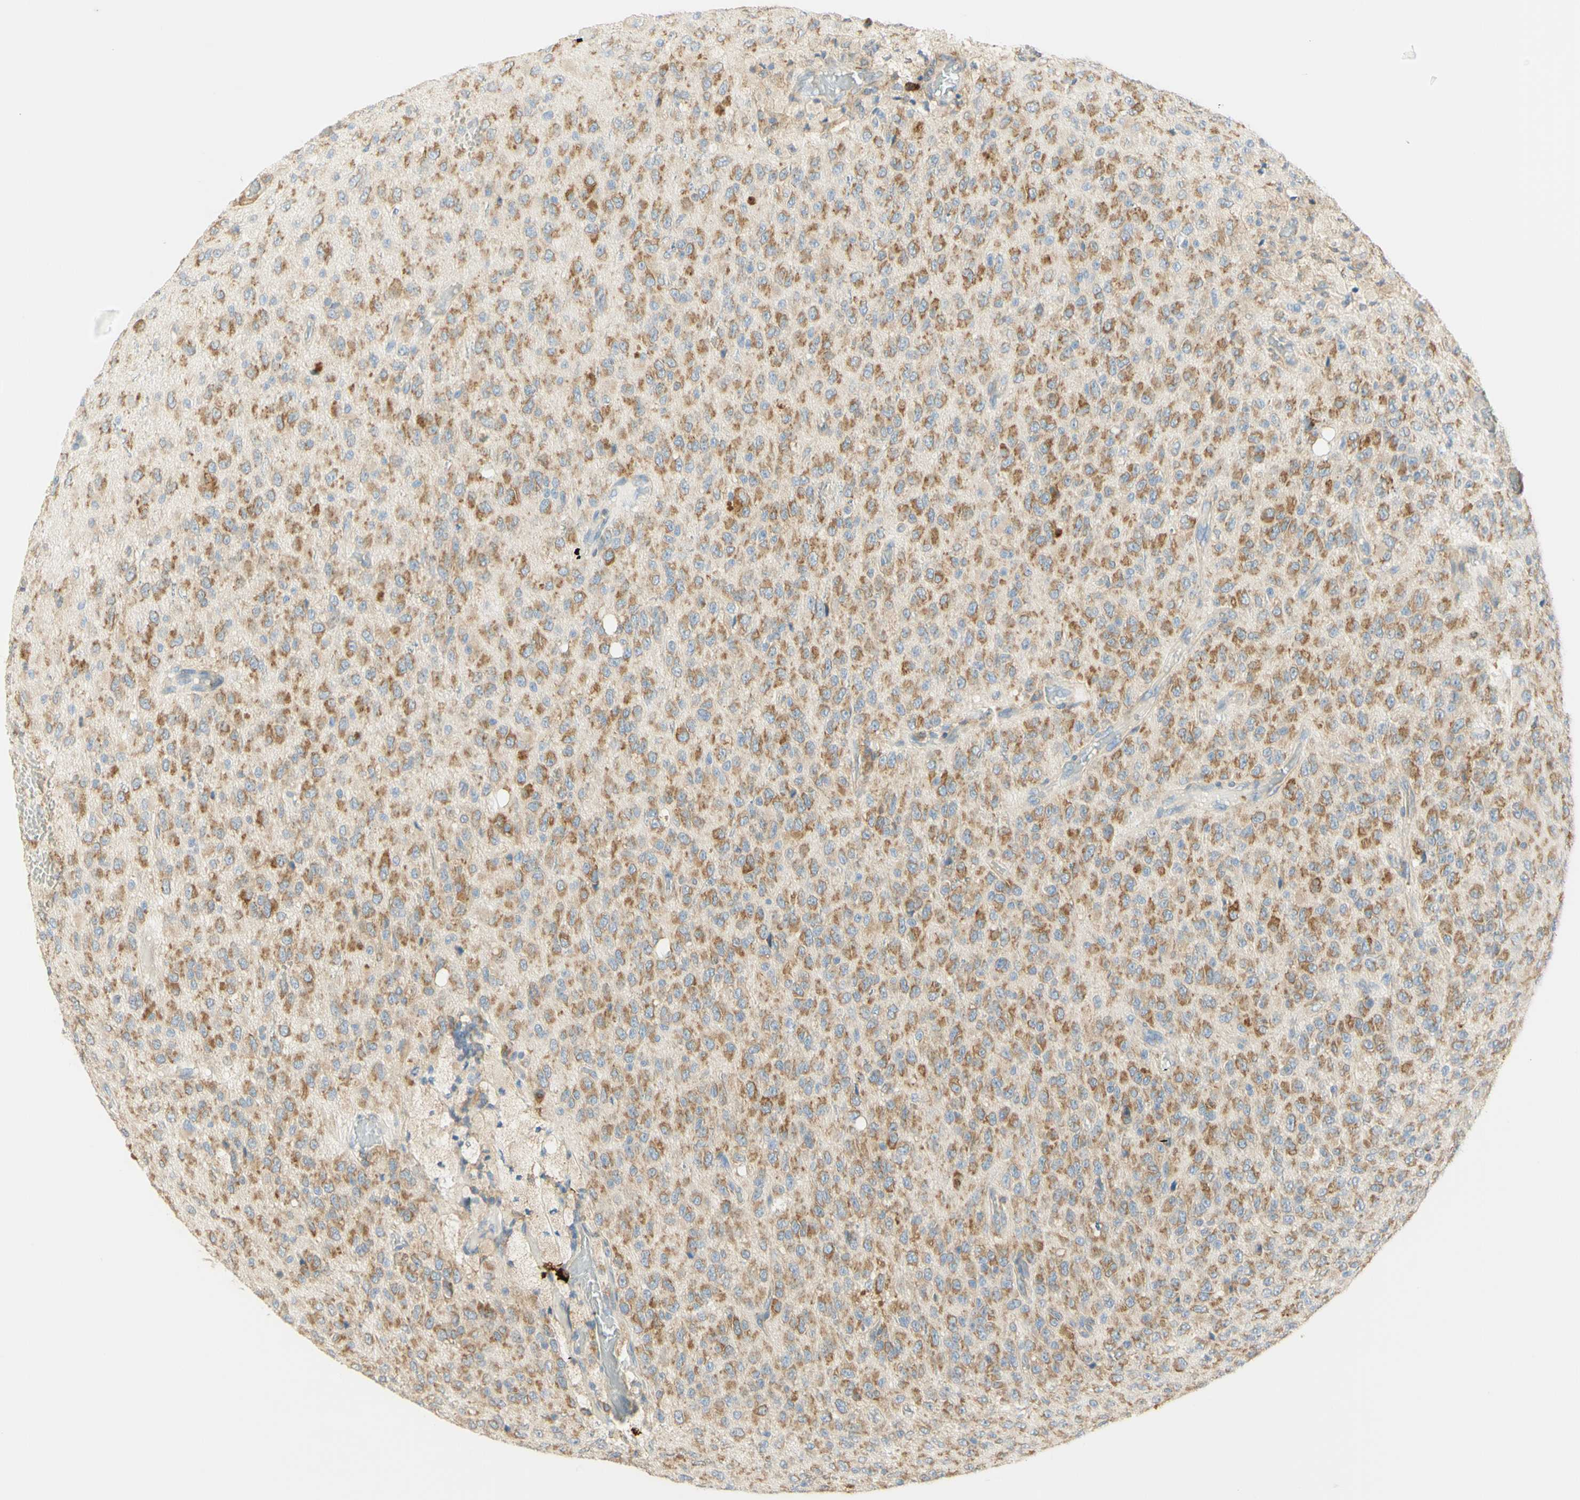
{"staining": {"intensity": "moderate", "quantity": ">75%", "location": "cytoplasmic/membranous"}, "tissue": "glioma", "cell_type": "Tumor cells", "image_type": "cancer", "snomed": [{"axis": "morphology", "description": "Glioma, malignant, High grade"}, {"axis": "topography", "description": "pancreas cauda"}], "caption": "High-grade glioma (malignant) stained with a brown dye exhibits moderate cytoplasmic/membranous positive positivity in approximately >75% of tumor cells.", "gene": "MANF", "patient": {"sex": "male", "age": 60}}